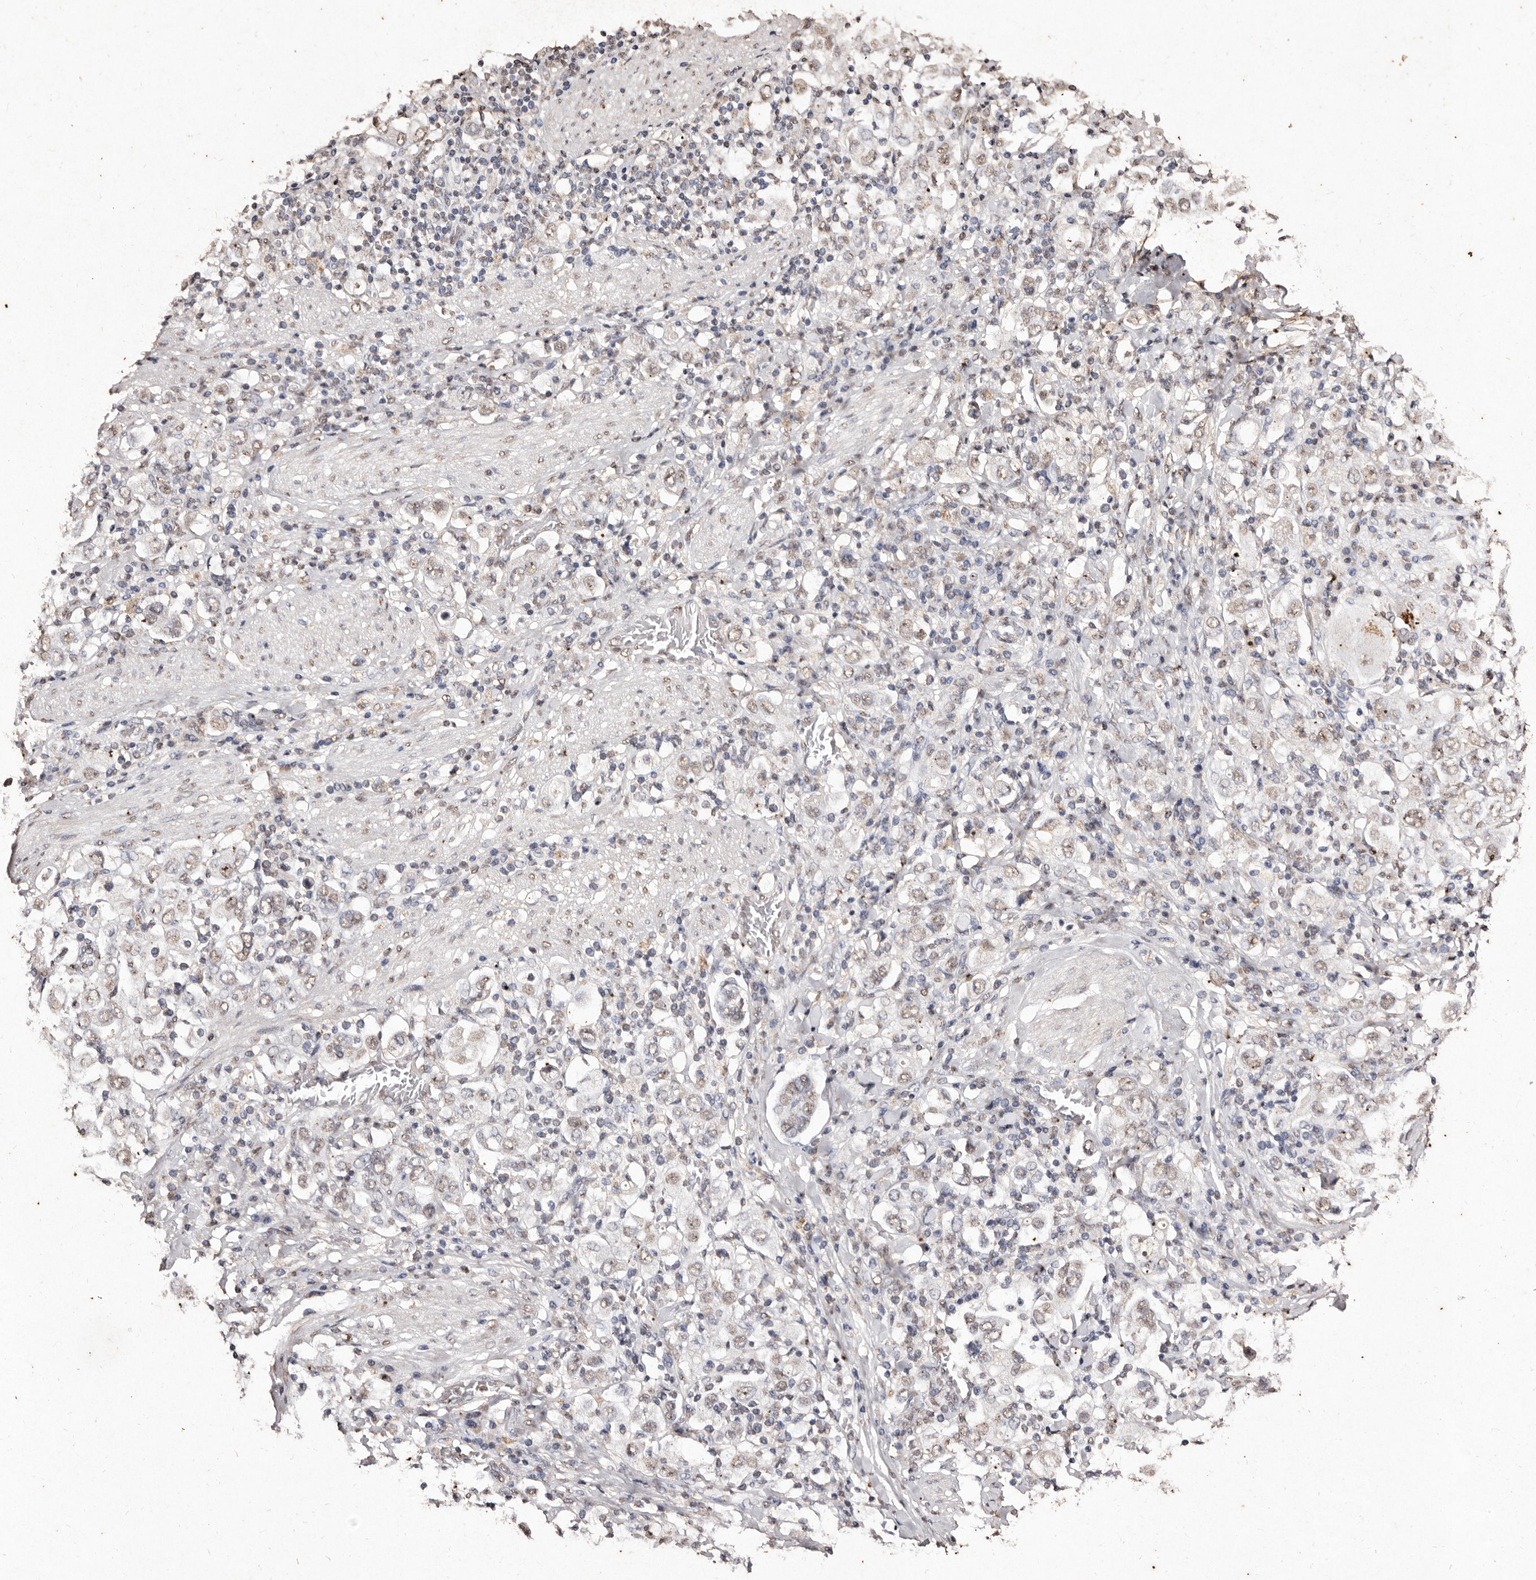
{"staining": {"intensity": "weak", "quantity": ">75%", "location": "nuclear"}, "tissue": "stomach cancer", "cell_type": "Tumor cells", "image_type": "cancer", "snomed": [{"axis": "morphology", "description": "Adenocarcinoma, NOS"}, {"axis": "topography", "description": "Stomach, upper"}], "caption": "There is low levels of weak nuclear positivity in tumor cells of stomach adenocarcinoma, as demonstrated by immunohistochemical staining (brown color).", "gene": "ERBB4", "patient": {"sex": "male", "age": 62}}